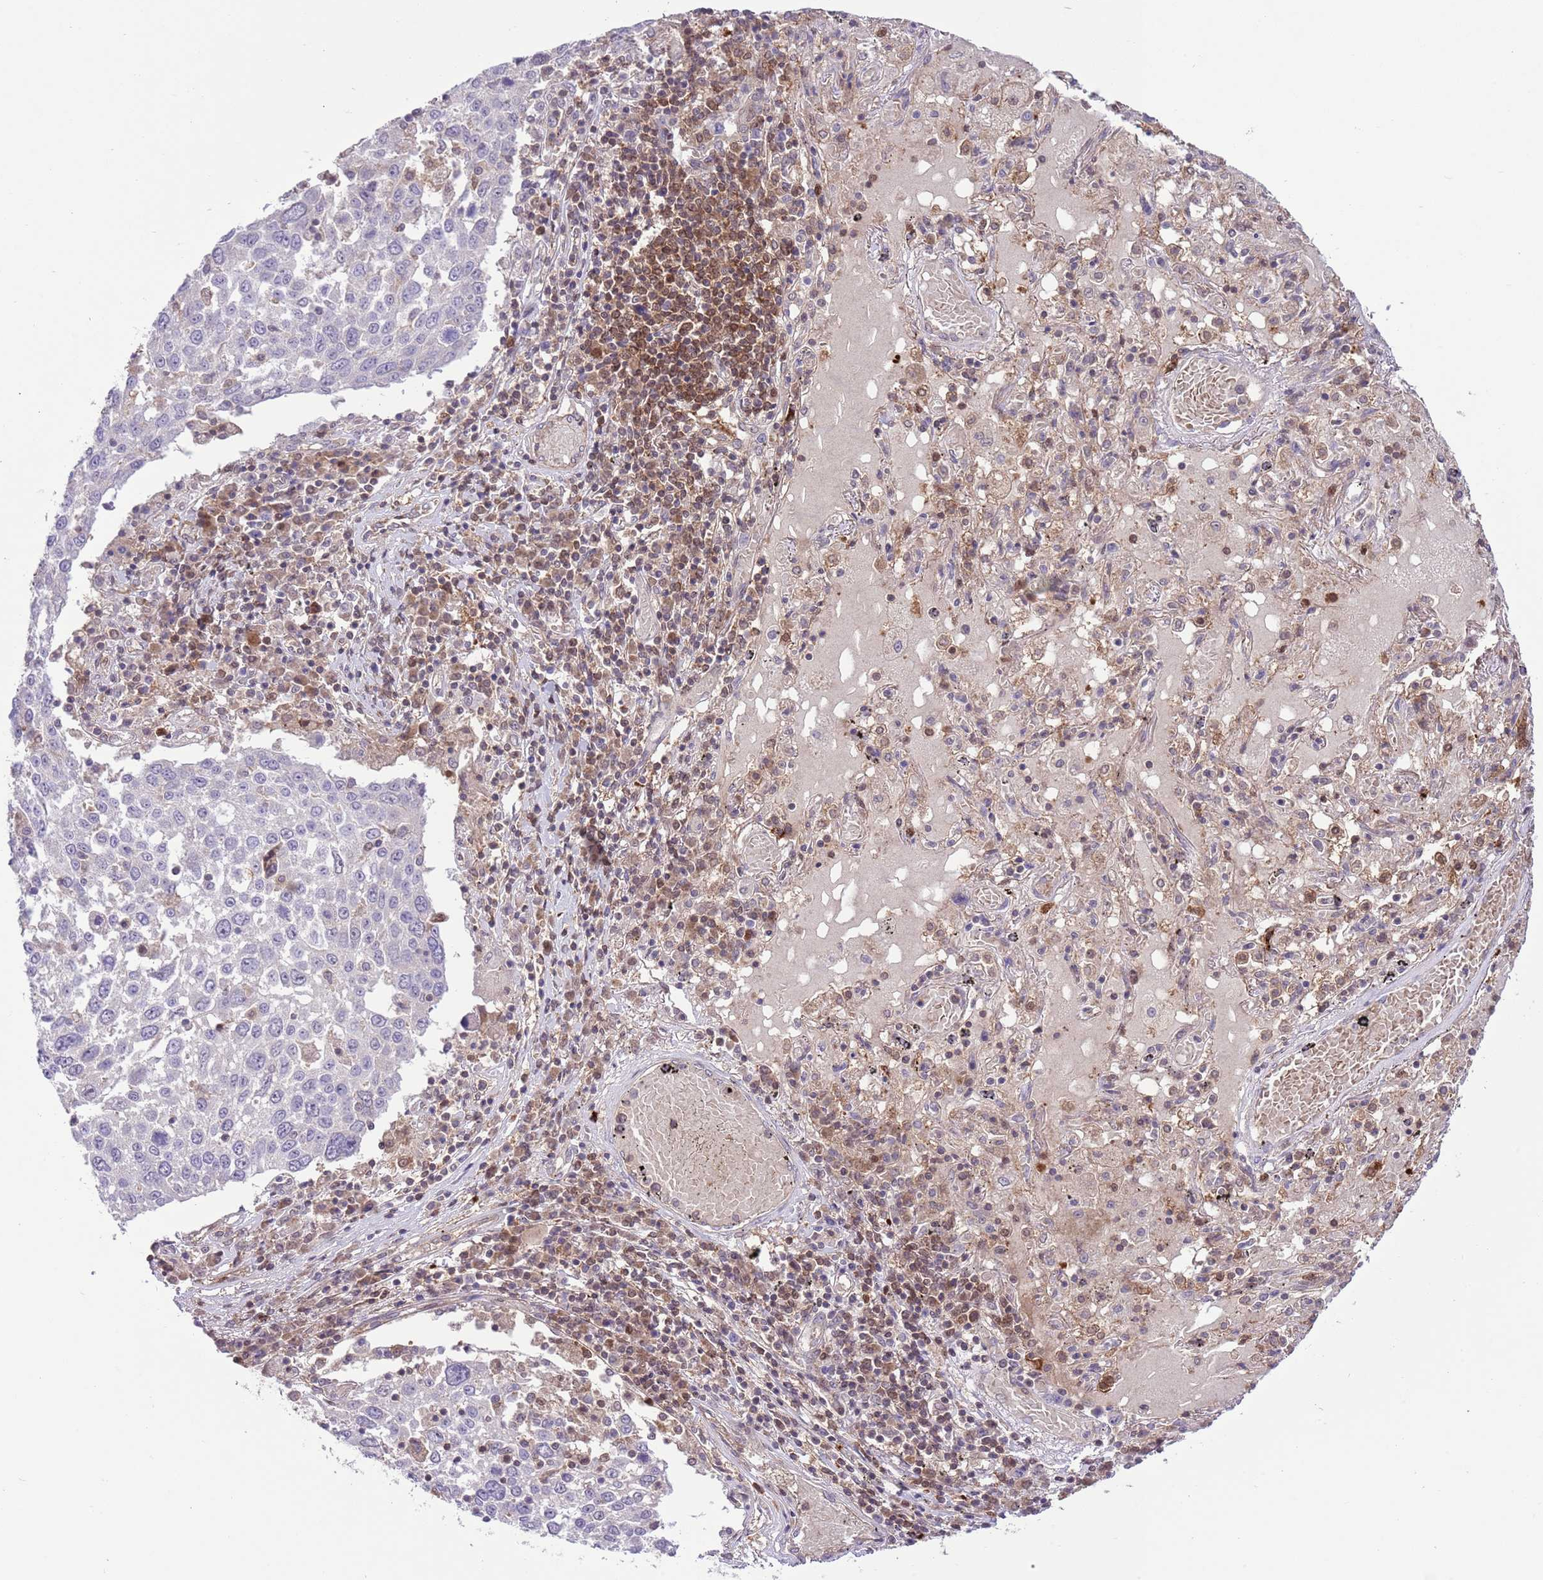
{"staining": {"intensity": "negative", "quantity": "none", "location": "none"}, "tissue": "lung cancer", "cell_type": "Tumor cells", "image_type": "cancer", "snomed": [{"axis": "morphology", "description": "Squamous cell carcinoma, NOS"}, {"axis": "topography", "description": "Lung"}], "caption": "Human lung squamous cell carcinoma stained for a protein using immunohistochemistry (IHC) displays no positivity in tumor cells.", "gene": "HDHD2", "patient": {"sex": "male", "age": 65}}